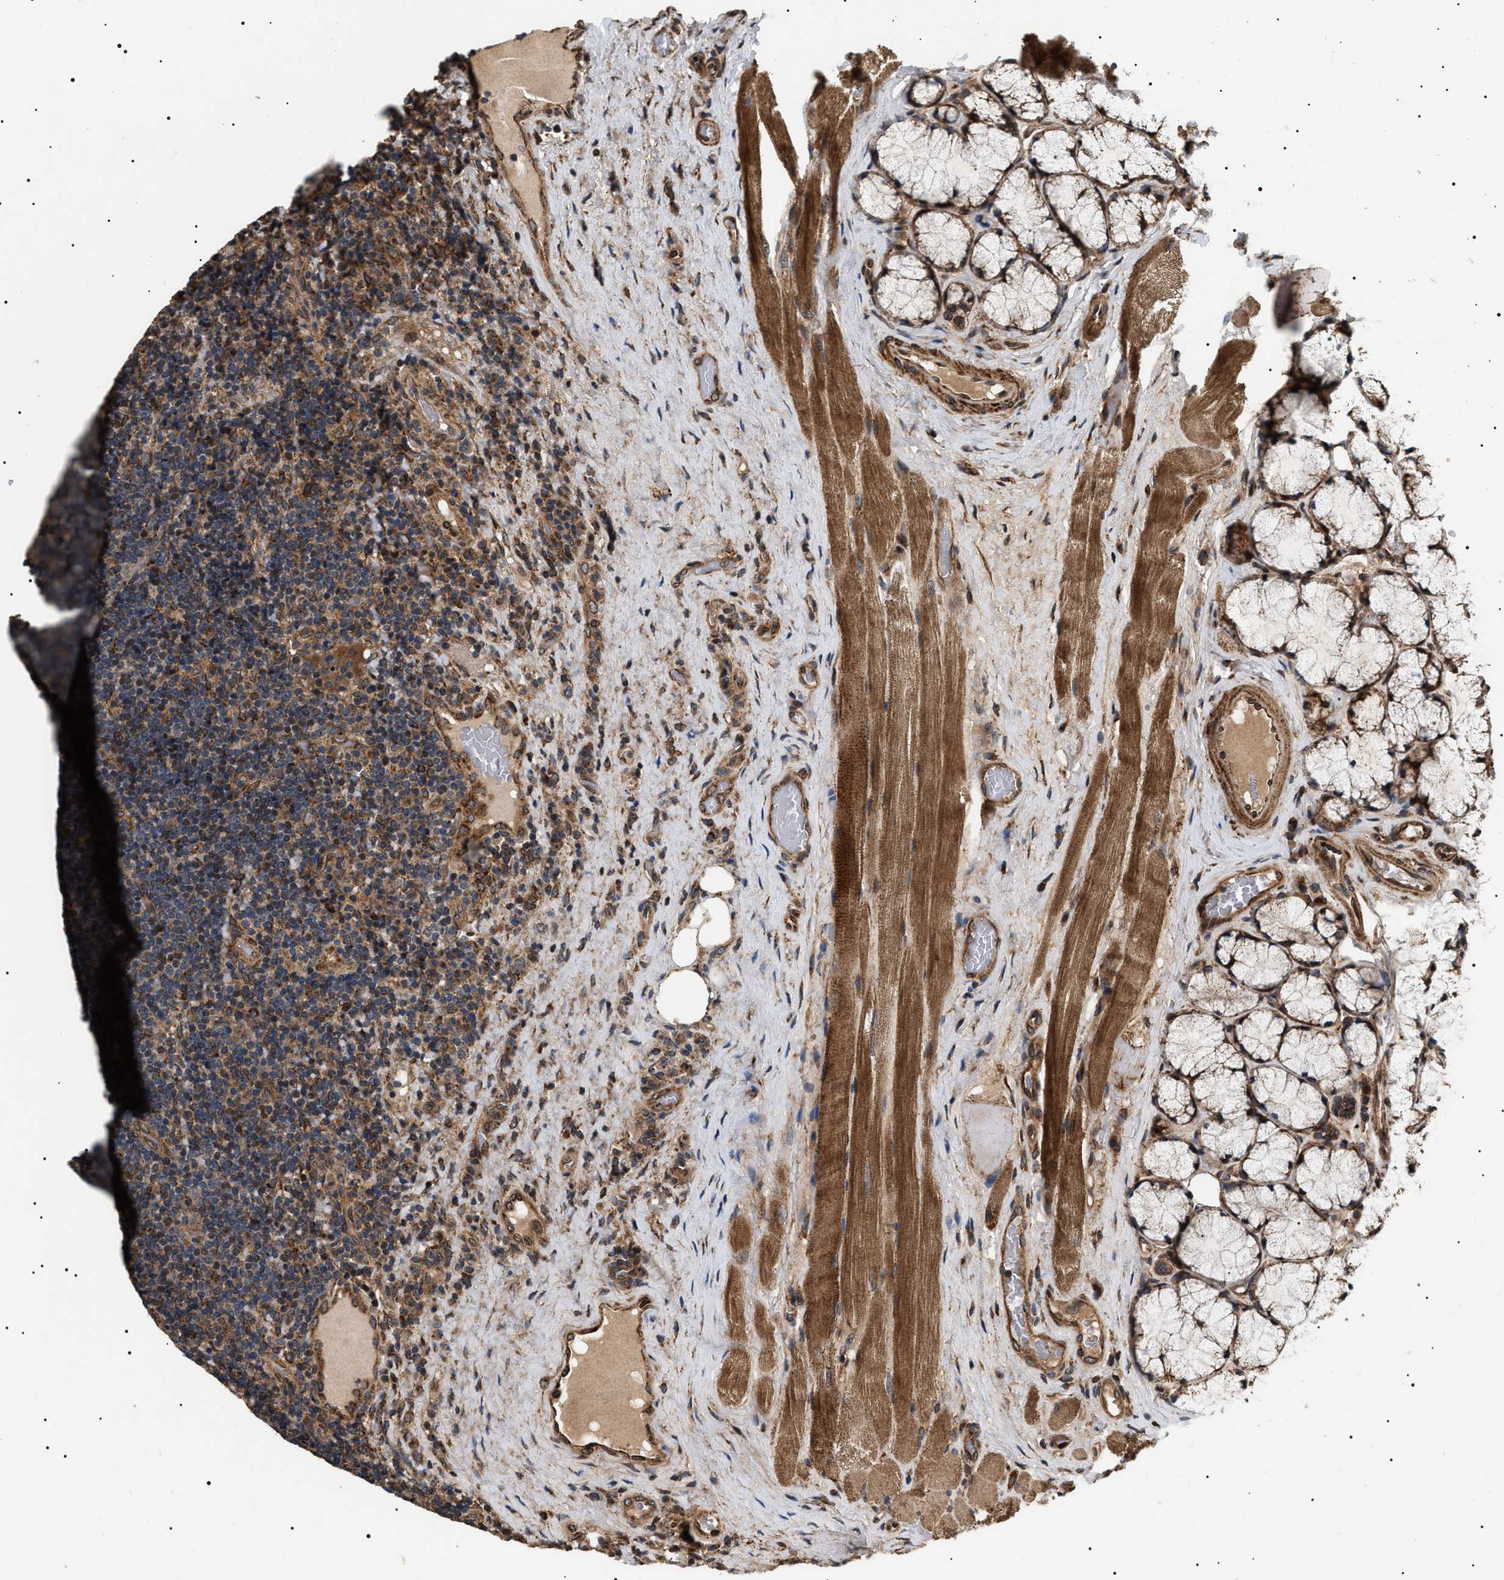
{"staining": {"intensity": "moderate", "quantity": "<25%", "location": "cytoplasmic/membranous,nuclear"}, "tissue": "lymphoma", "cell_type": "Tumor cells", "image_type": "cancer", "snomed": [{"axis": "morphology", "description": "Malignant lymphoma, non-Hodgkin's type, High grade"}, {"axis": "topography", "description": "Tonsil"}], "caption": "An IHC image of neoplastic tissue is shown. Protein staining in brown highlights moderate cytoplasmic/membranous and nuclear positivity in lymphoma within tumor cells. The staining was performed using DAB (3,3'-diaminobenzidine), with brown indicating positive protein expression. Nuclei are stained blue with hematoxylin.", "gene": "ZBTB26", "patient": {"sex": "female", "age": 36}}